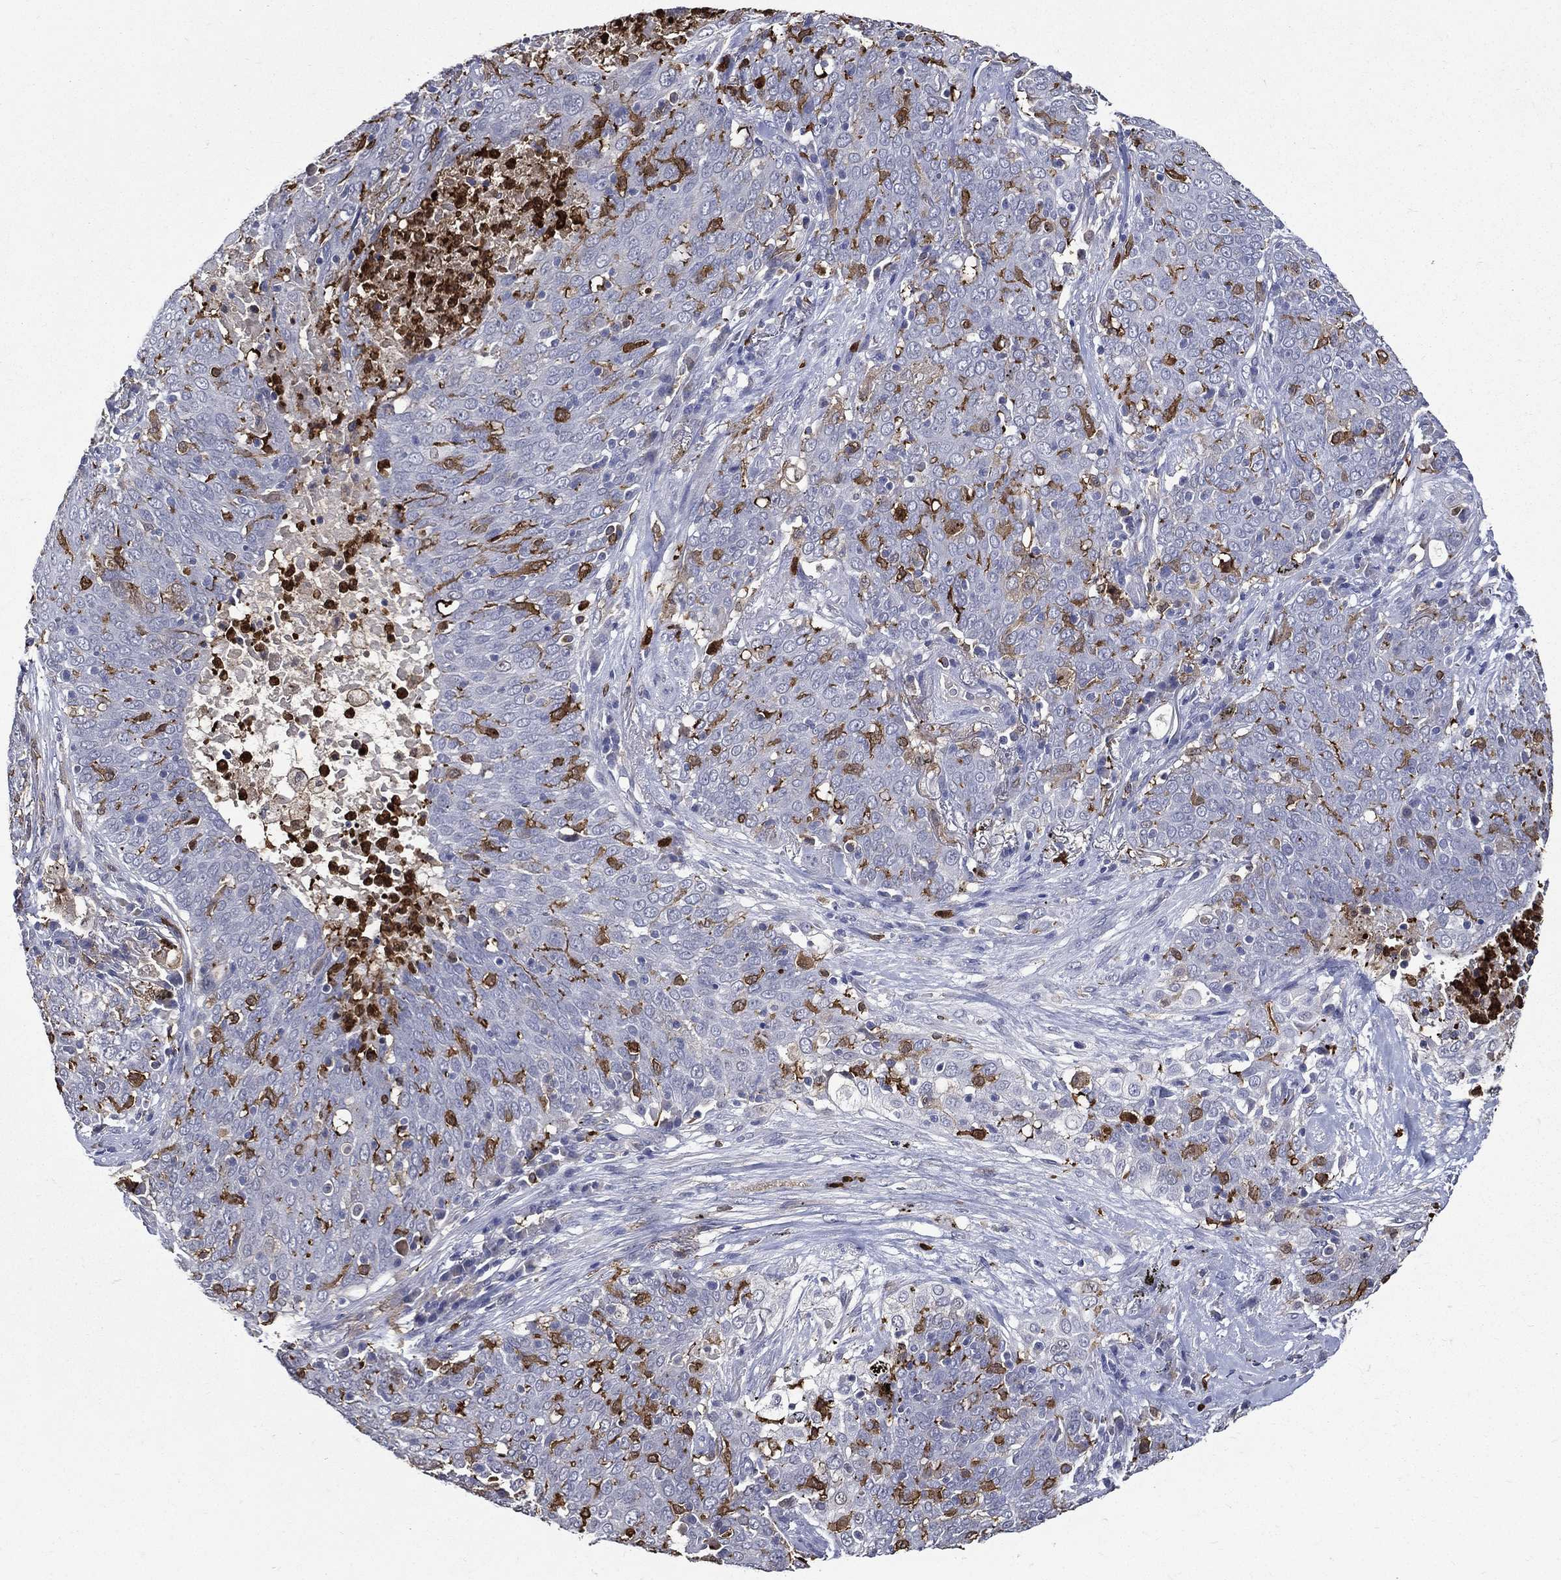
{"staining": {"intensity": "negative", "quantity": "none", "location": "none"}, "tissue": "lung cancer", "cell_type": "Tumor cells", "image_type": "cancer", "snomed": [{"axis": "morphology", "description": "Squamous cell carcinoma, NOS"}, {"axis": "topography", "description": "Lung"}], "caption": "Photomicrograph shows no significant protein expression in tumor cells of squamous cell carcinoma (lung). The staining is performed using DAB brown chromogen with nuclei counter-stained in using hematoxylin.", "gene": "GPR171", "patient": {"sex": "male", "age": 82}}